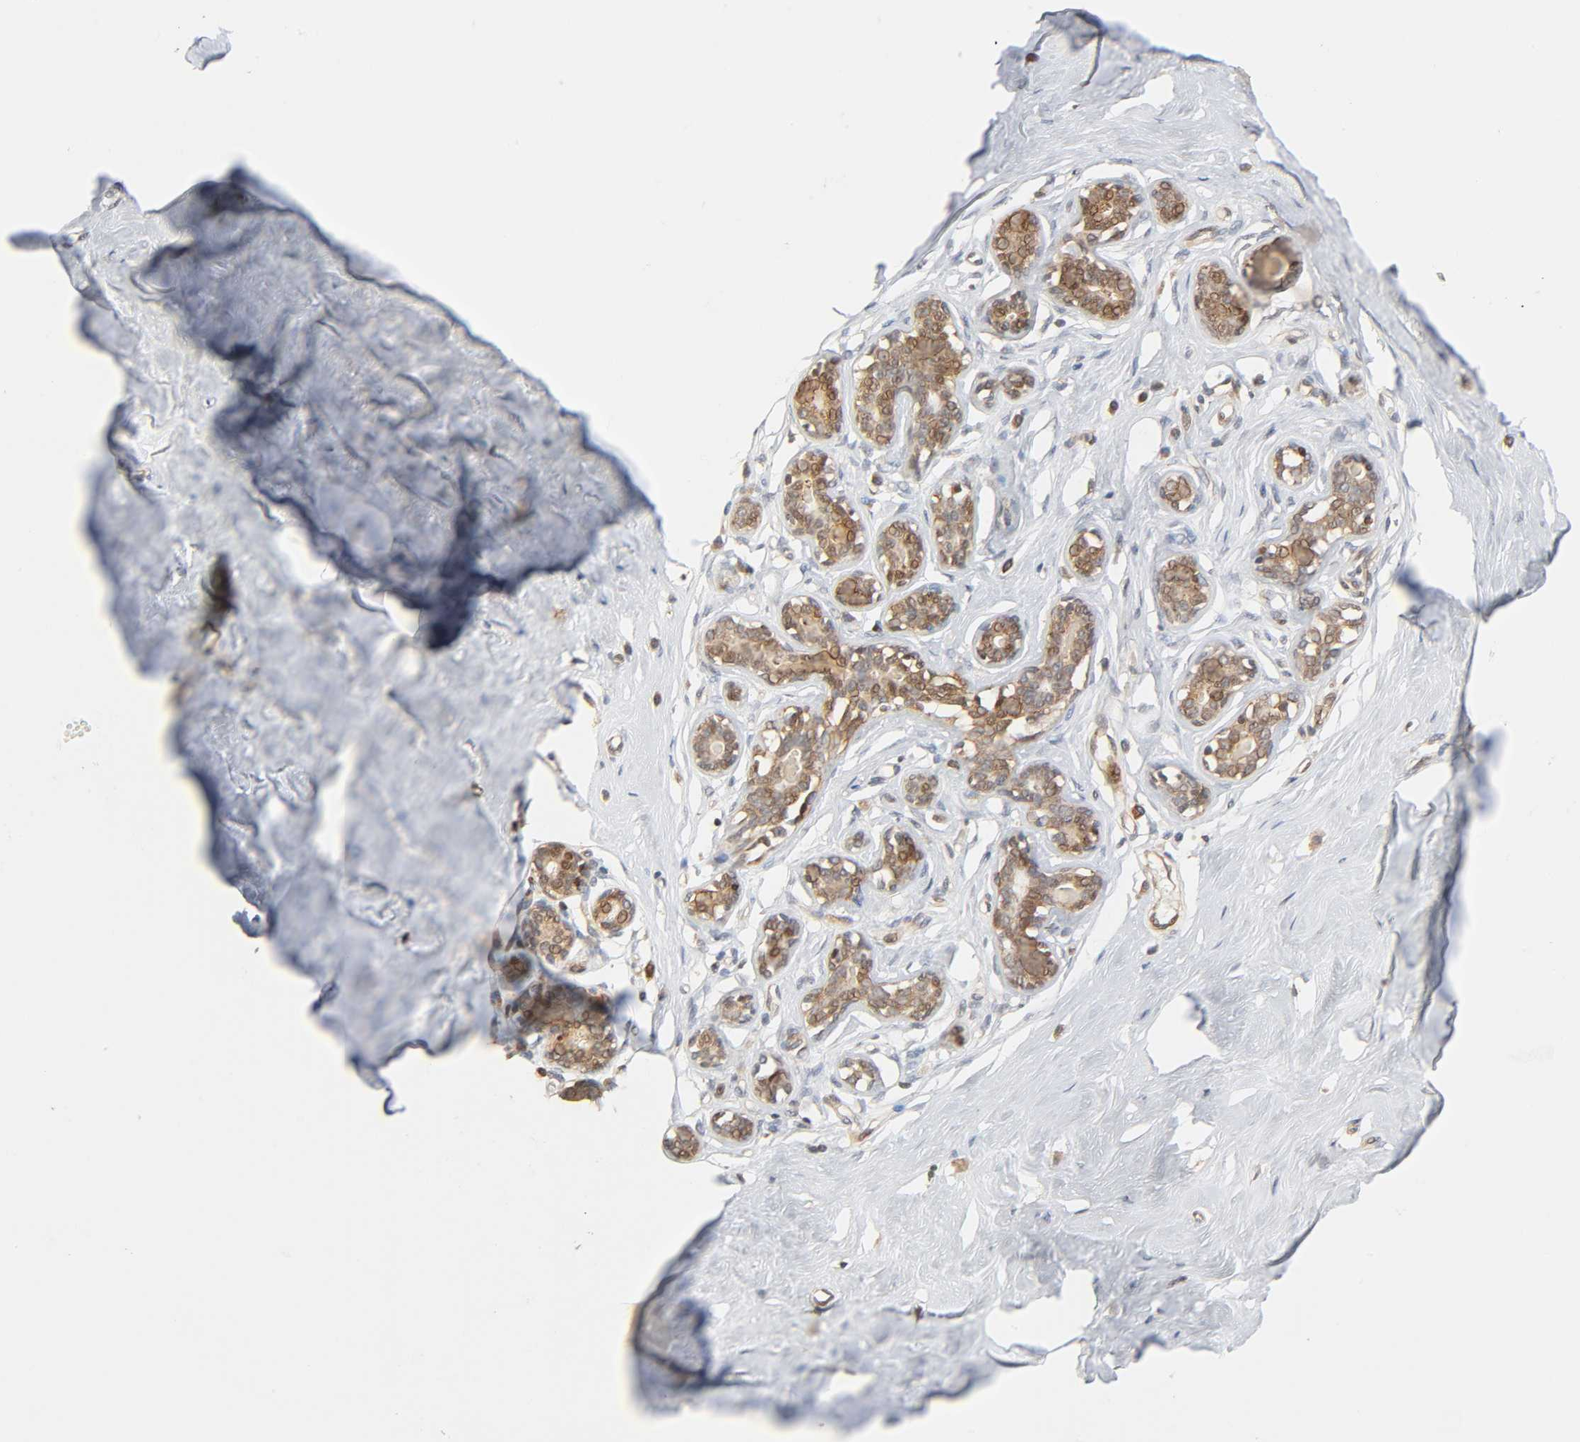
{"staining": {"intensity": "negative", "quantity": "none", "location": "none"}, "tissue": "breast", "cell_type": "Adipocytes", "image_type": "normal", "snomed": [{"axis": "morphology", "description": "Normal tissue, NOS"}, {"axis": "topography", "description": "Breast"}], "caption": "Immunohistochemical staining of benign breast displays no significant expression in adipocytes. (DAB IHC, high magnification).", "gene": "NEMF", "patient": {"sex": "female", "age": 23}}